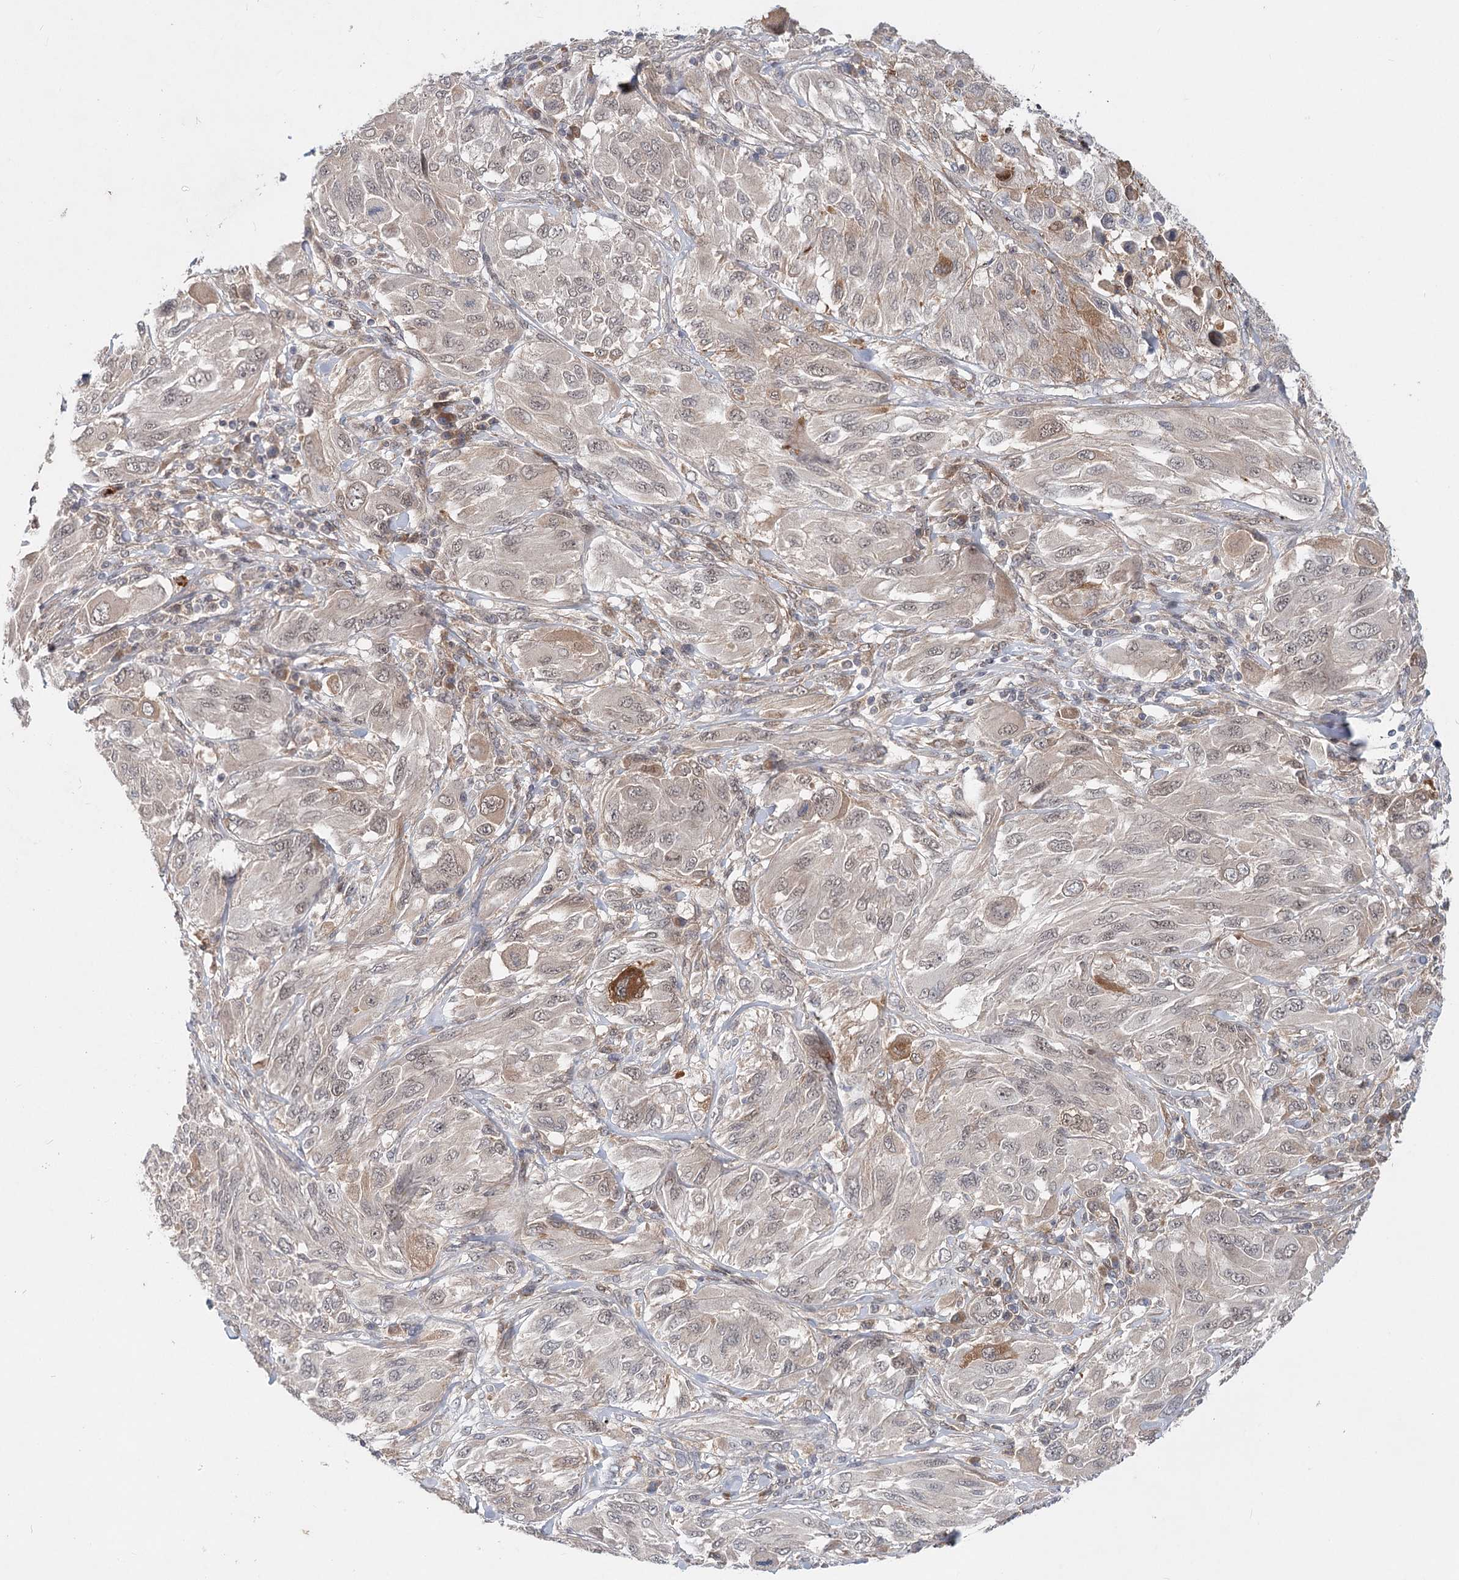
{"staining": {"intensity": "moderate", "quantity": "<25%", "location": "cytoplasmic/membranous,nuclear"}, "tissue": "melanoma", "cell_type": "Tumor cells", "image_type": "cancer", "snomed": [{"axis": "morphology", "description": "Malignant melanoma, NOS"}, {"axis": "topography", "description": "Skin"}], "caption": "Immunohistochemistry (IHC) photomicrograph of human malignant melanoma stained for a protein (brown), which exhibits low levels of moderate cytoplasmic/membranous and nuclear staining in approximately <25% of tumor cells.", "gene": "AP3B1", "patient": {"sex": "female", "age": 91}}